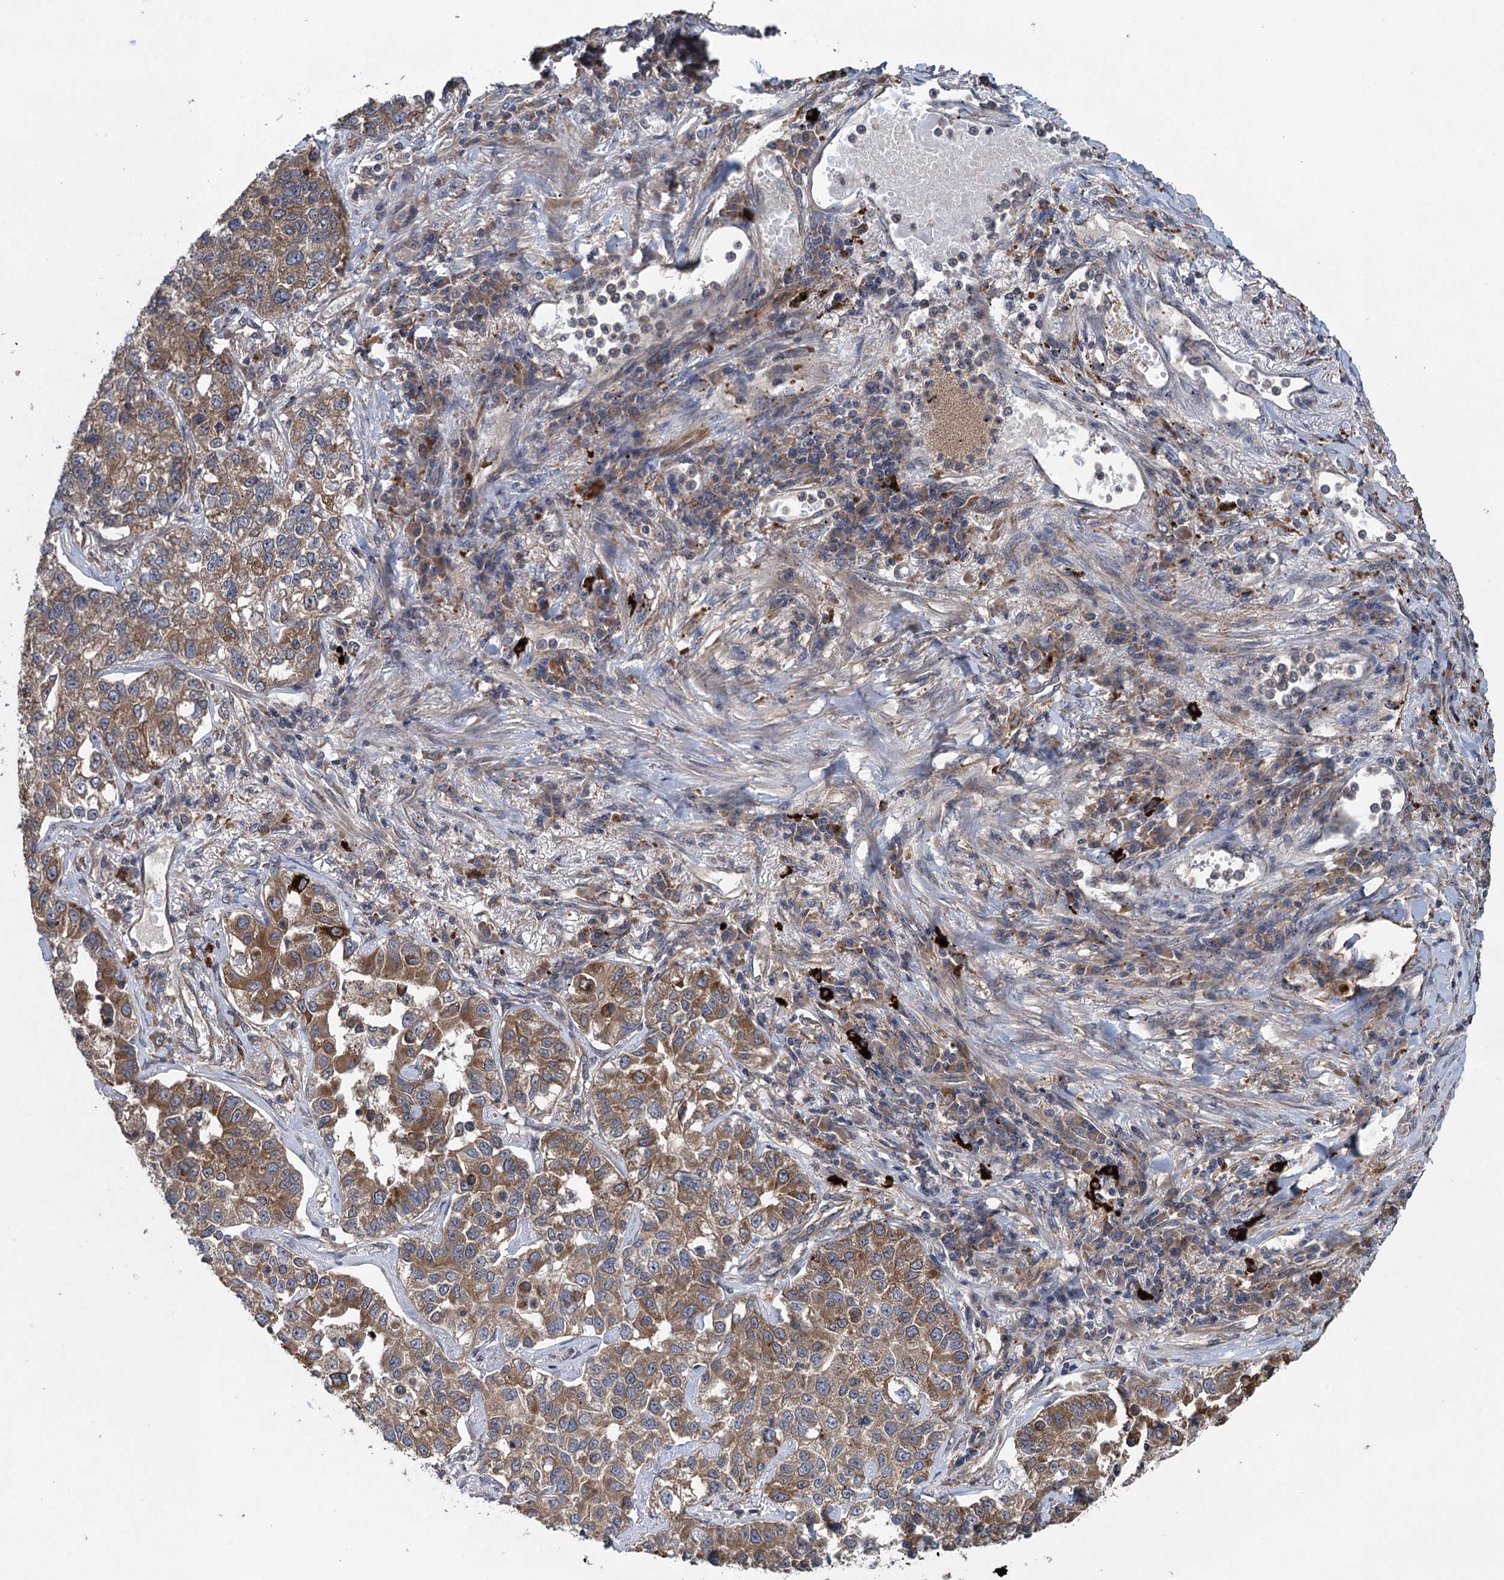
{"staining": {"intensity": "moderate", "quantity": ">75%", "location": "cytoplasmic/membranous"}, "tissue": "lung cancer", "cell_type": "Tumor cells", "image_type": "cancer", "snomed": [{"axis": "morphology", "description": "Adenocarcinoma, NOS"}, {"axis": "topography", "description": "Lung"}], "caption": "Moderate cytoplasmic/membranous positivity is identified in approximately >75% of tumor cells in lung cancer (adenocarcinoma). Immunohistochemistry stains the protein in brown and the nuclei are stained blue.", "gene": "CNTN5", "patient": {"sex": "male", "age": 49}}